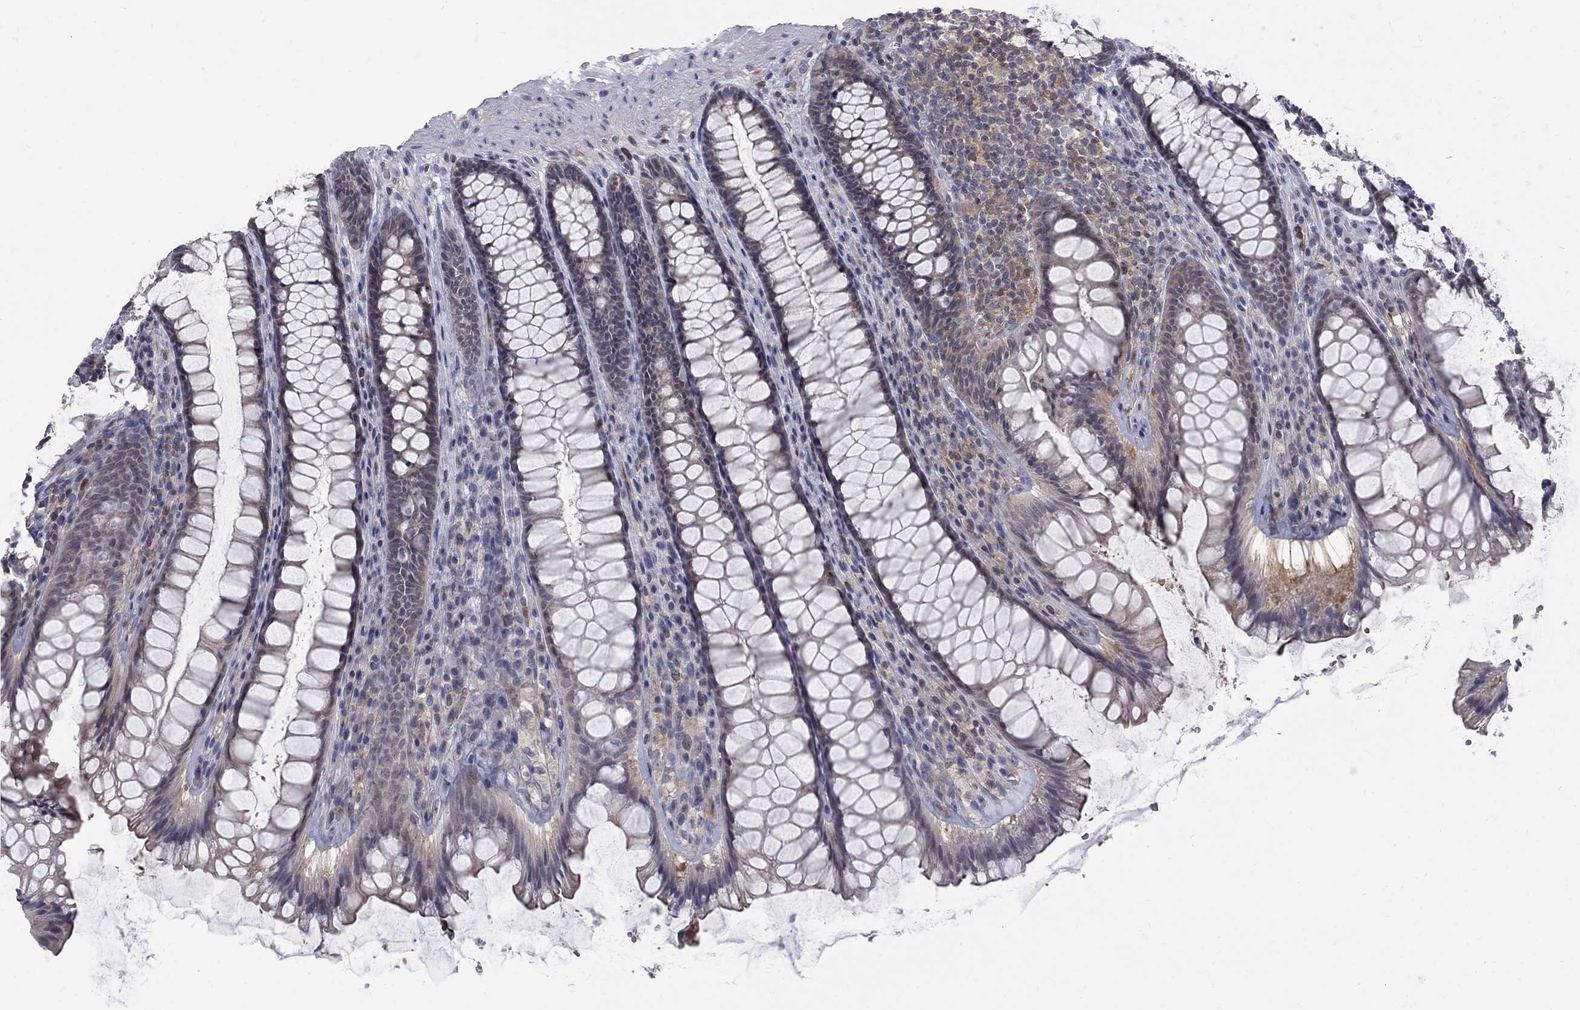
{"staining": {"intensity": "negative", "quantity": "none", "location": "none"}, "tissue": "rectum", "cell_type": "Glandular cells", "image_type": "normal", "snomed": [{"axis": "morphology", "description": "Normal tissue, NOS"}, {"axis": "topography", "description": "Rectum"}], "caption": "The histopathology image shows no significant expression in glandular cells of rectum. (Immunohistochemistry (ihc), brightfield microscopy, high magnification).", "gene": "HKDC1", "patient": {"sex": "male", "age": 72}}